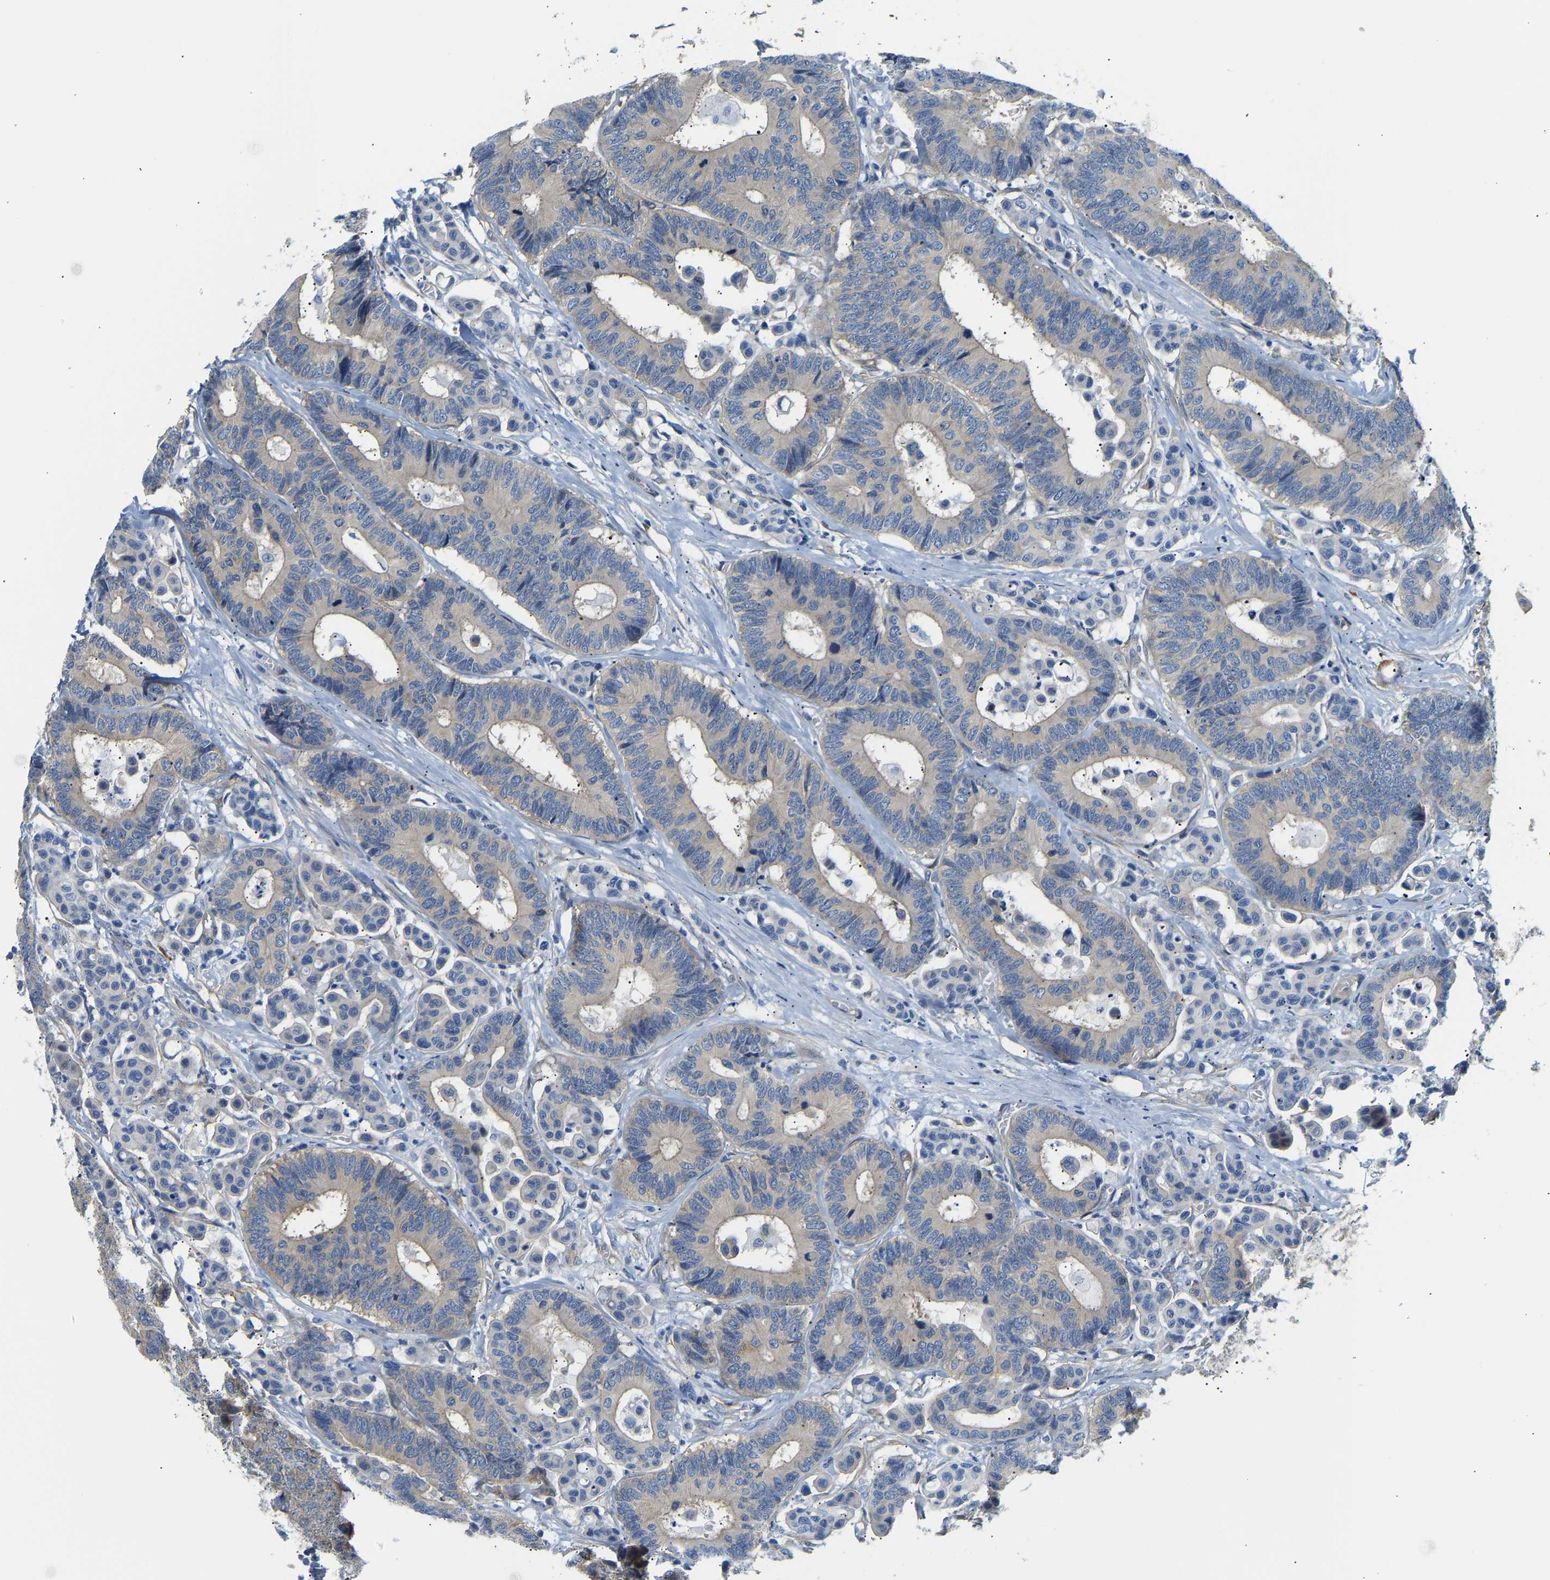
{"staining": {"intensity": "negative", "quantity": "none", "location": "none"}, "tissue": "colorectal cancer", "cell_type": "Tumor cells", "image_type": "cancer", "snomed": [{"axis": "morphology", "description": "Normal tissue, NOS"}, {"axis": "morphology", "description": "Adenocarcinoma, NOS"}, {"axis": "topography", "description": "Colon"}], "caption": "Immunohistochemistry (IHC) micrograph of neoplastic tissue: colorectal adenocarcinoma stained with DAB shows no significant protein positivity in tumor cells.", "gene": "PAWR", "patient": {"sex": "male", "age": 82}}